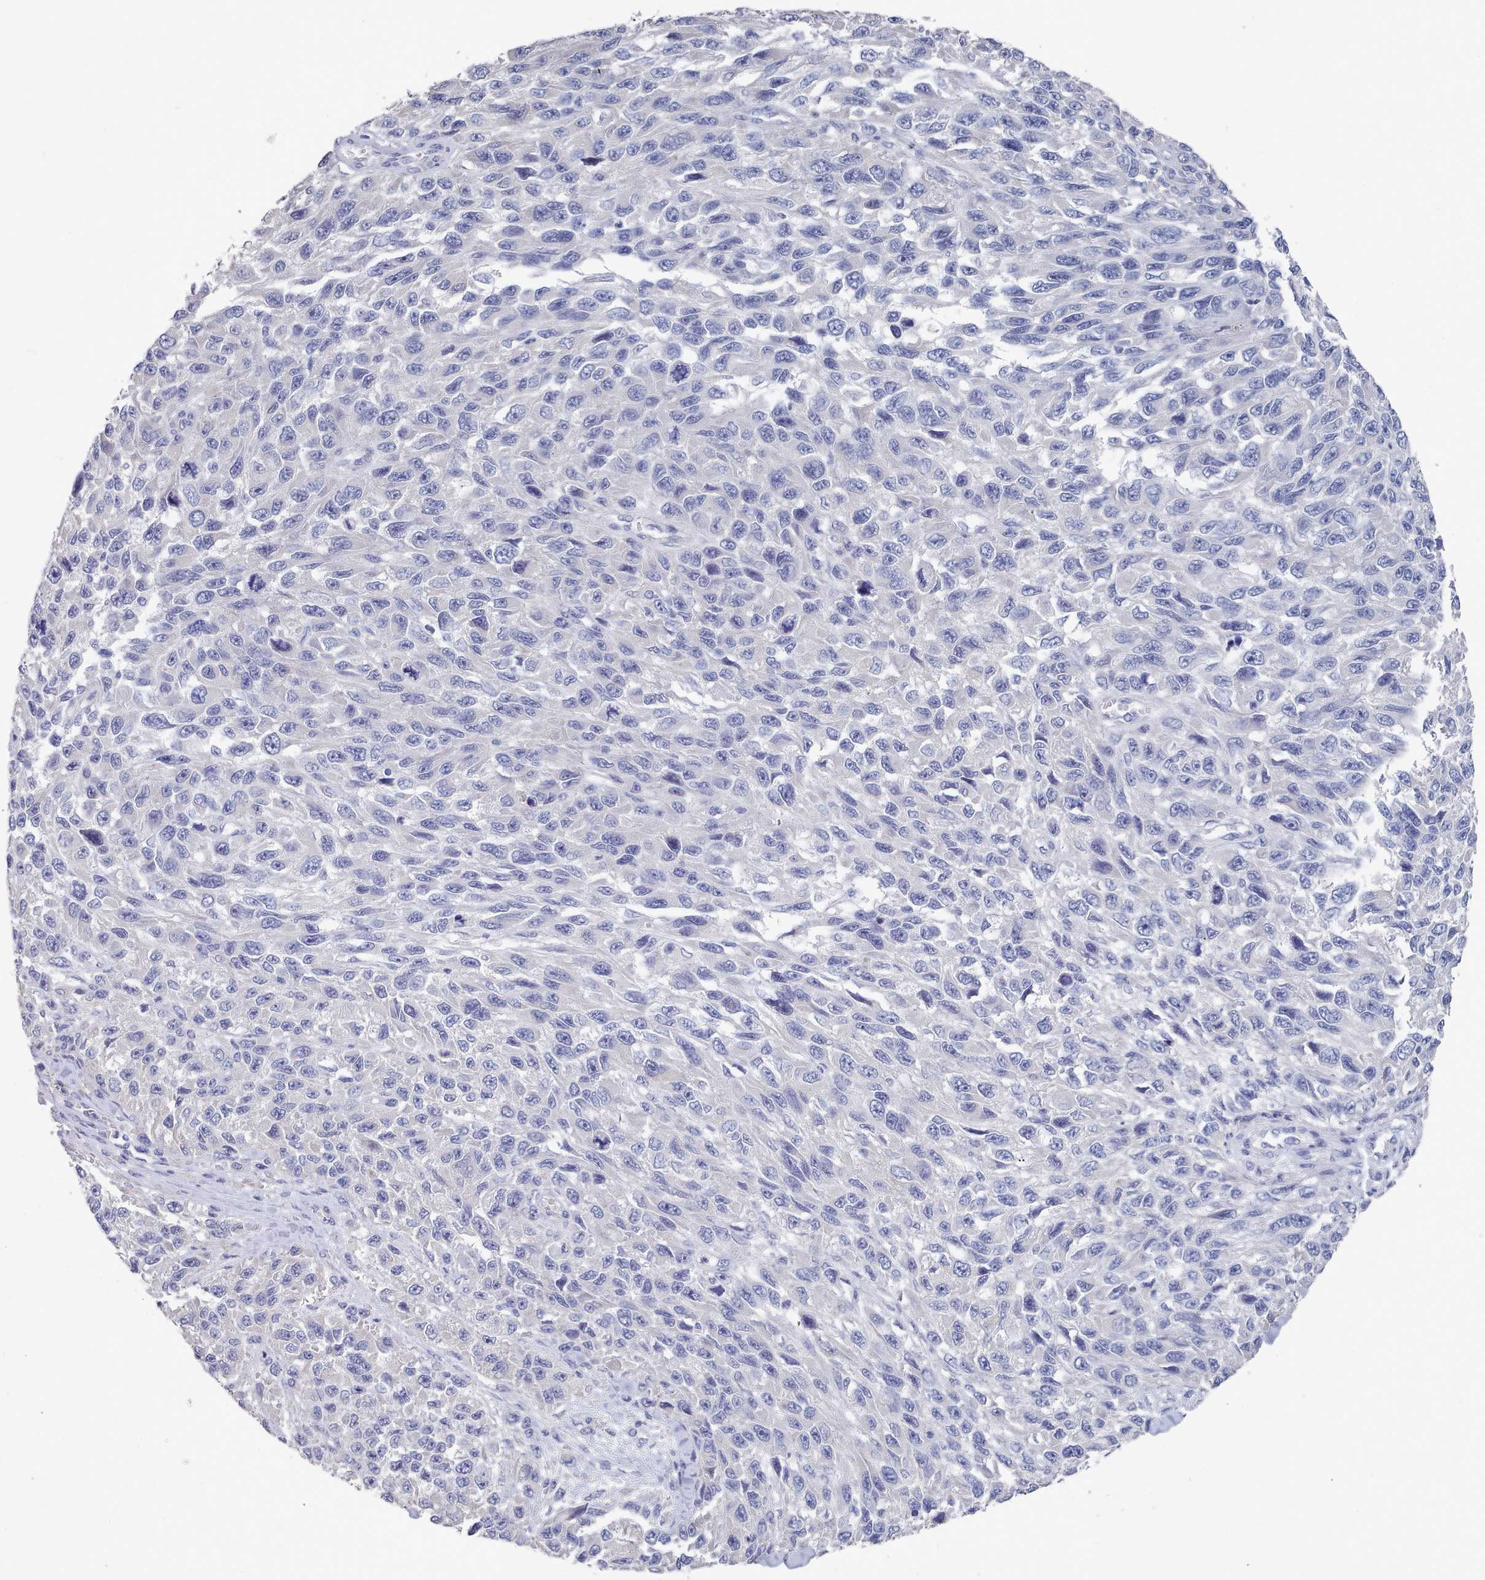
{"staining": {"intensity": "negative", "quantity": "none", "location": "none"}, "tissue": "melanoma", "cell_type": "Tumor cells", "image_type": "cancer", "snomed": [{"axis": "morphology", "description": "Malignant melanoma, NOS"}, {"axis": "topography", "description": "Skin"}], "caption": "The photomicrograph displays no significant staining in tumor cells of malignant melanoma. The staining was performed using DAB (3,3'-diaminobenzidine) to visualize the protein expression in brown, while the nuclei were stained in blue with hematoxylin (Magnification: 20x).", "gene": "ACAD11", "patient": {"sex": "female", "age": 96}}